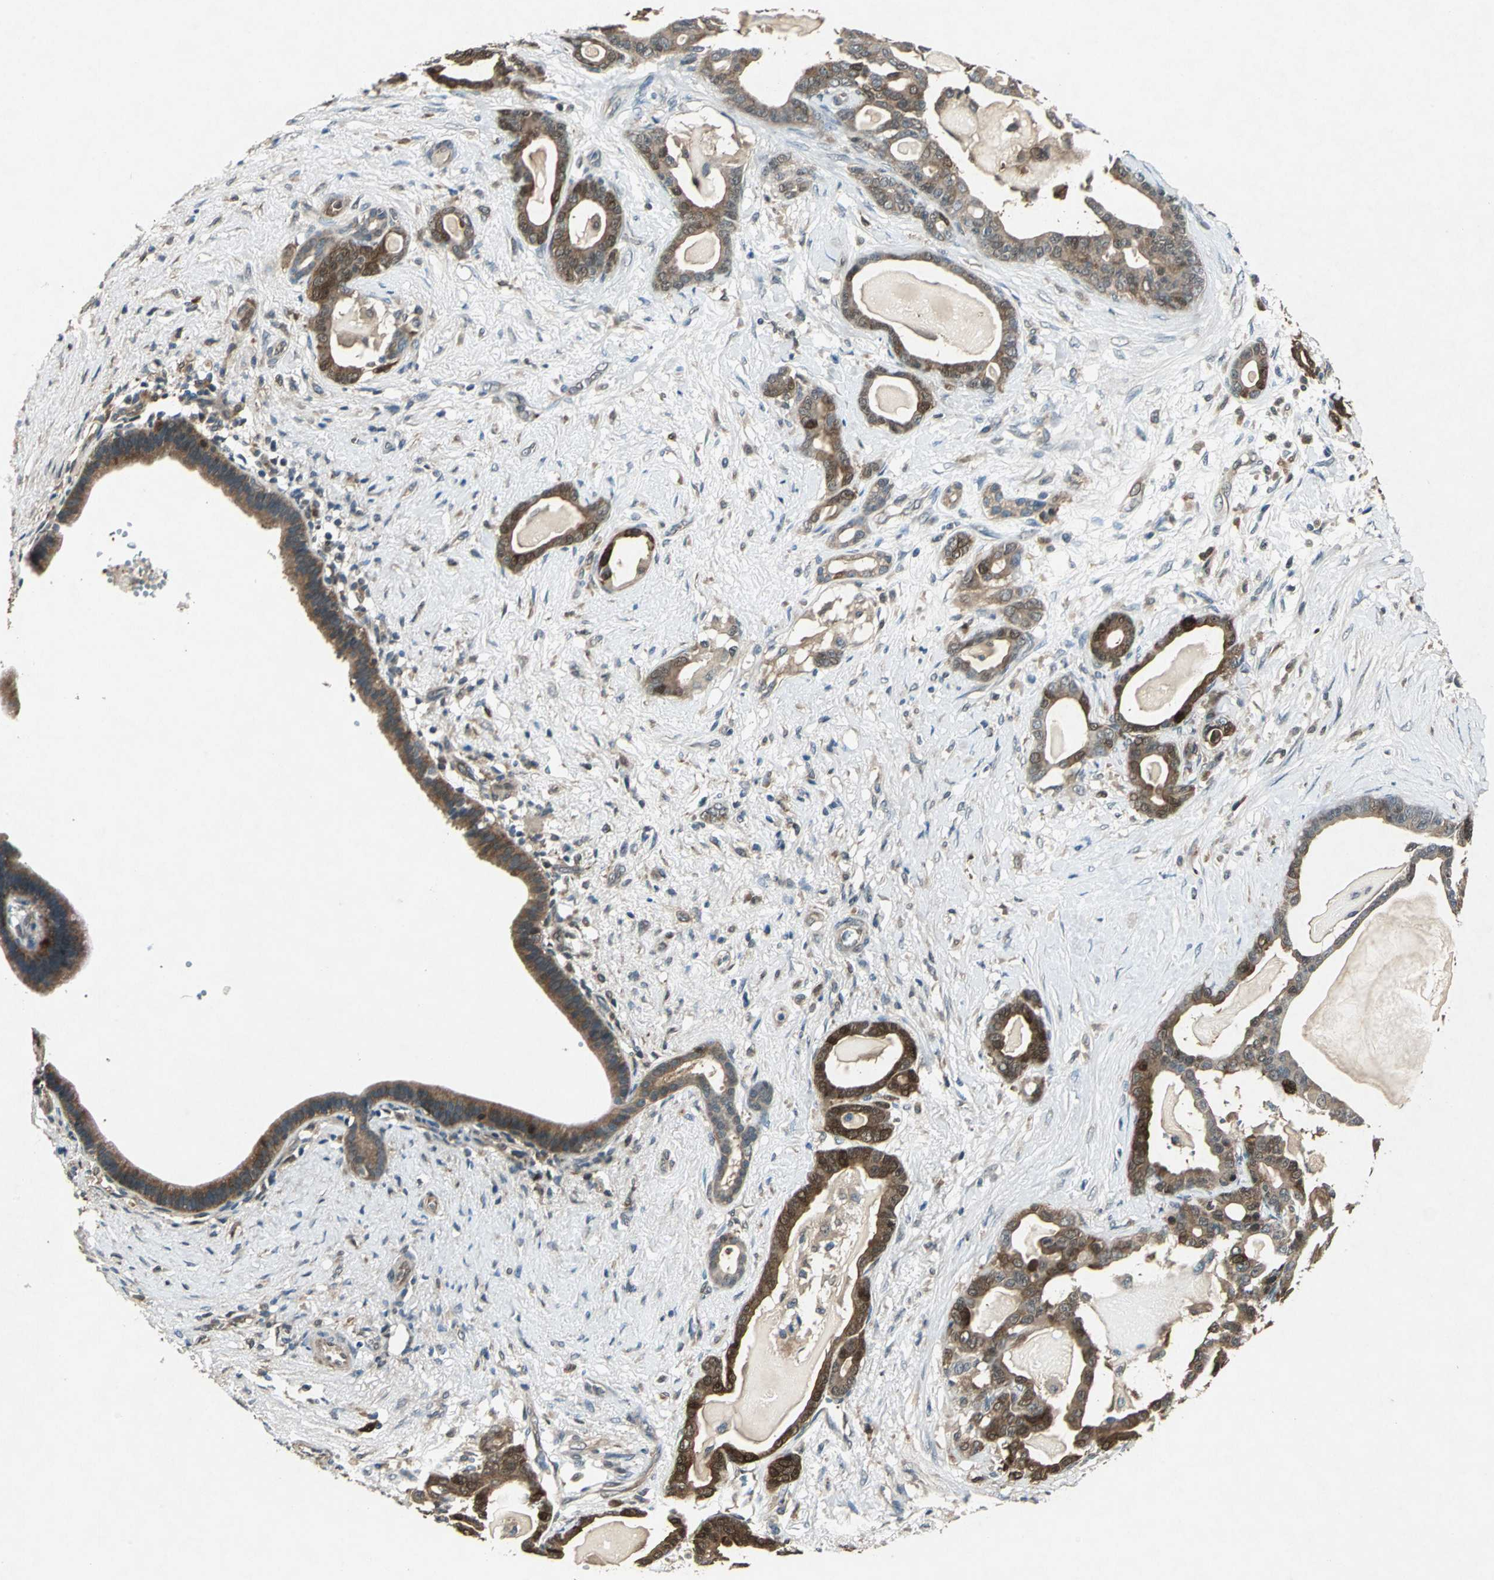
{"staining": {"intensity": "strong", "quantity": ">75%", "location": "cytoplasmic/membranous,nuclear"}, "tissue": "pancreatic cancer", "cell_type": "Tumor cells", "image_type": "cancer", "snomed": [{"axis": "morphology", "description": "Adenocarcinoma, NOS"}, {"axis": "topography", "description": "Pancreas"}], "caption": "There is high levels of strong cytoplasmic/membranous and nuclear positivity in tumor cells of adenocarcinoma (pancreatic), as demonstrated by immunohistochemical staining (brown color).", "gene": "RRM2B", "patient": {"sex": "male", "age": 63}}